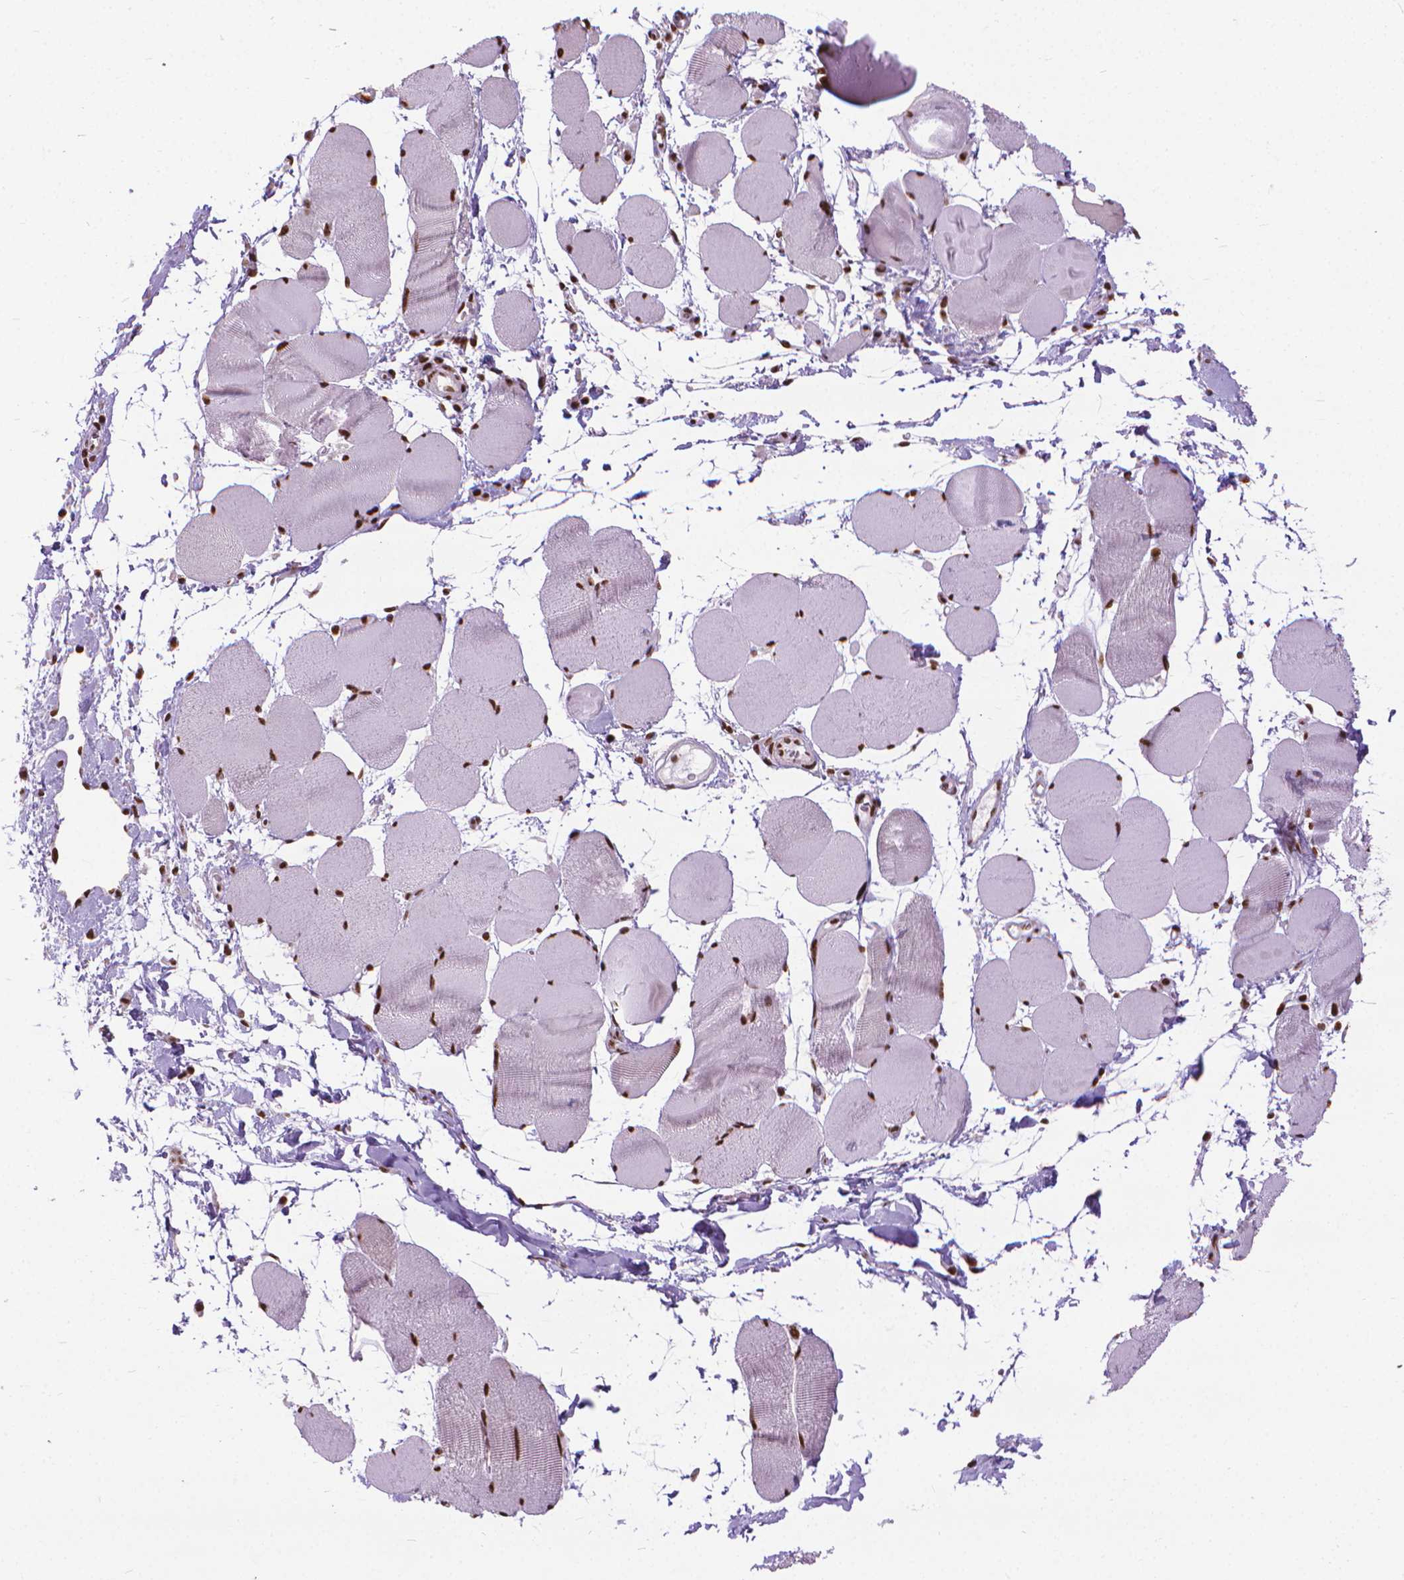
{"staining": {"intensity": "strong", "quantity": ">75%", "location": "nuclear"}, "tissue": "skeletal muscle", "cell_type": "Myocytes", "image_type": "normal", "snomed": [{"axis": "morphology", "description": "Normal tissue, NOS"}, {"axis": "topography", "description": "Skeletal muscle"}], "caption": "The photomicrograph reveals staining of normal skeletal muscle, revealing strong nuclear protein staining (brown color) within myocytes.", "gene": "AKAP8", "patient": {"sex": "female", "age": 75}}